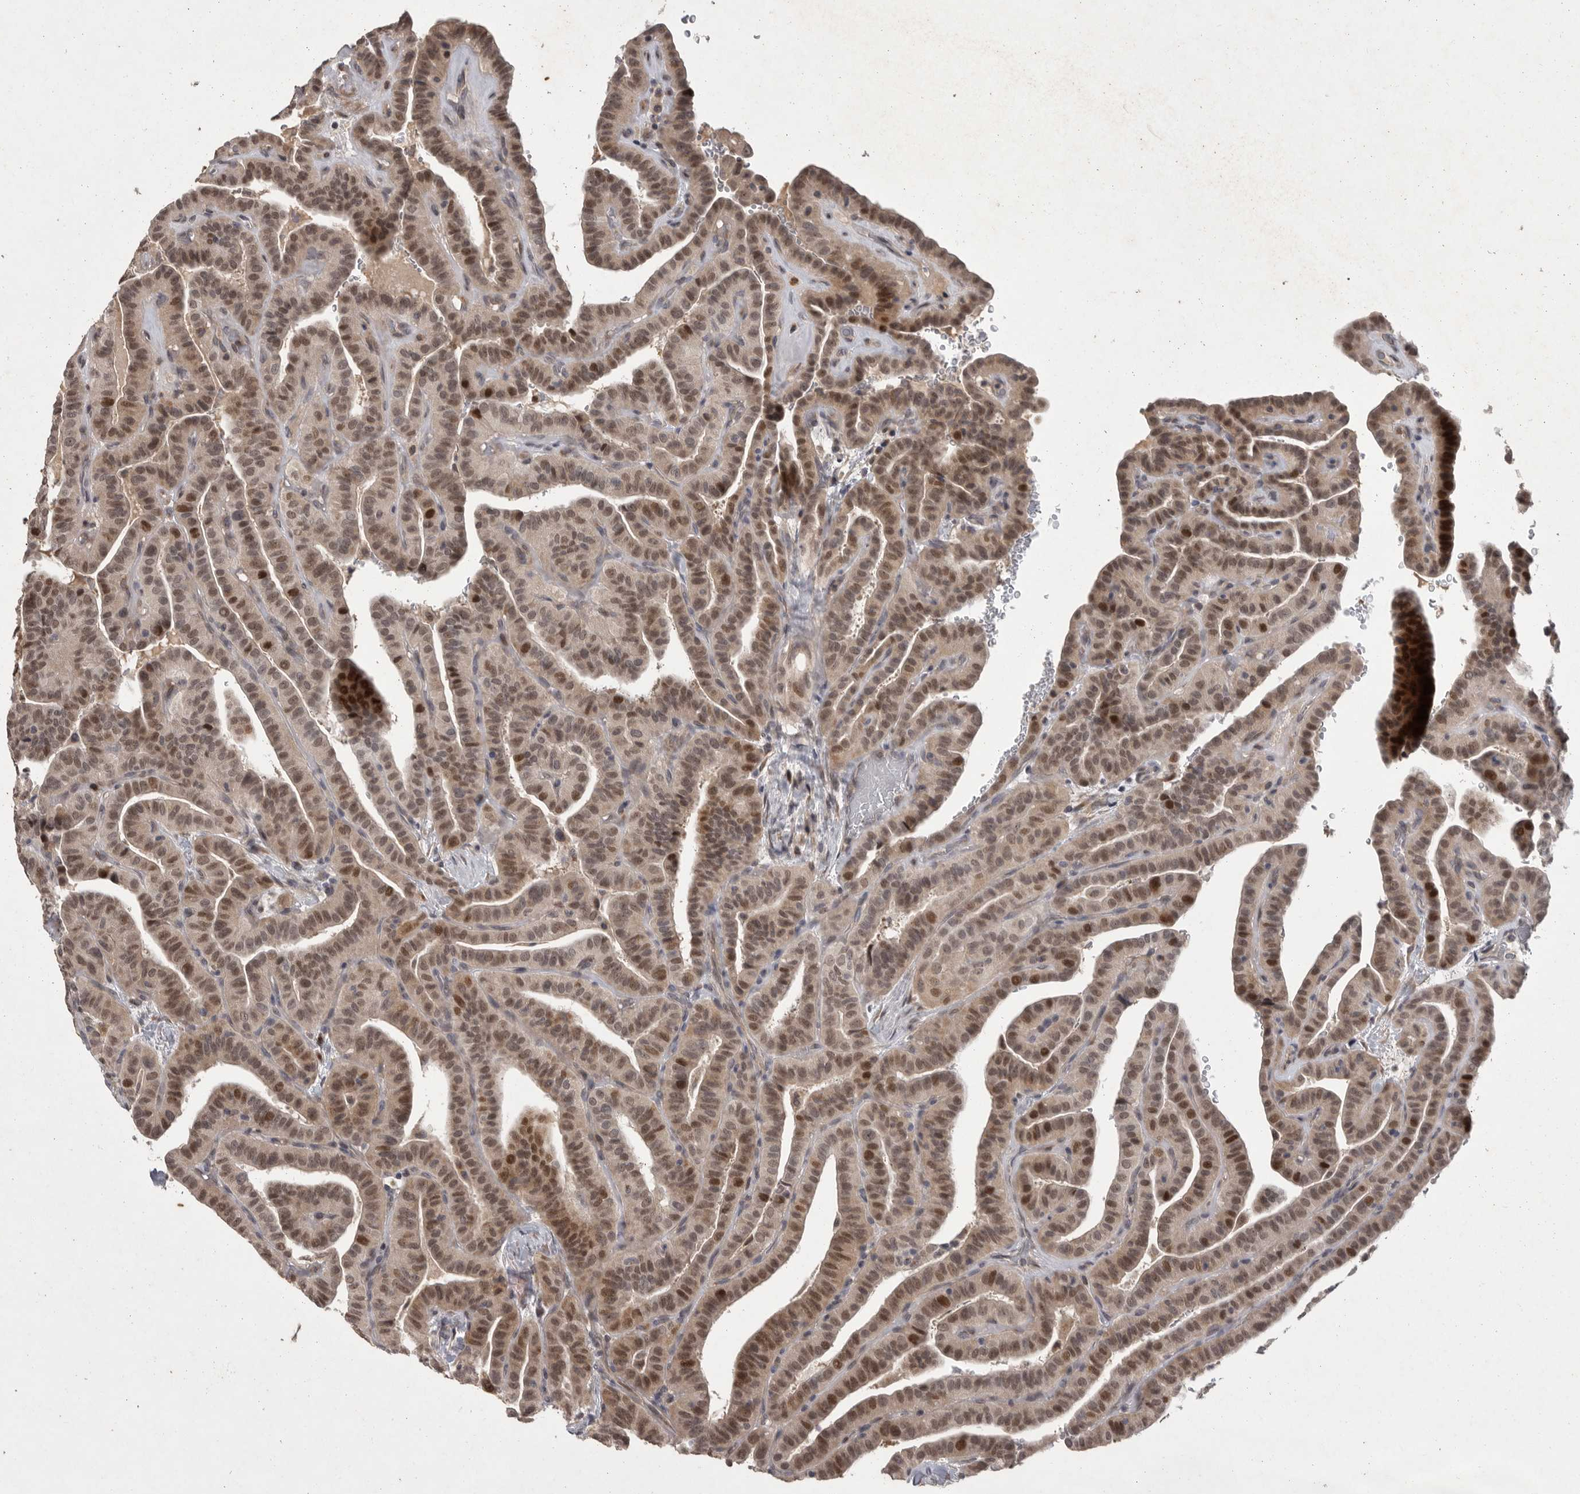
{"staining": {"intensity": "moderate", "quantity": ">75%", "location": "nuclear"}, "tissue": "thyroid cancer", "cell_type": "Tumor cells", "image_type": "cancer", "snomed": [{"axis": "morphology", "description": "Papillary adenocarcinoma, NOS"}, {"axis": "topography", "description": "Thyroid gland"}], "caption": "A medium amount of moderate nuclear staining is seen in about >75% of tumor cells in thyroid cancer tissue. The protein of interest is shown in brown color, while the nuclei are stained blue.", "gene": "MAN2A1", "patient": {"sex": "male", "age": 77}}